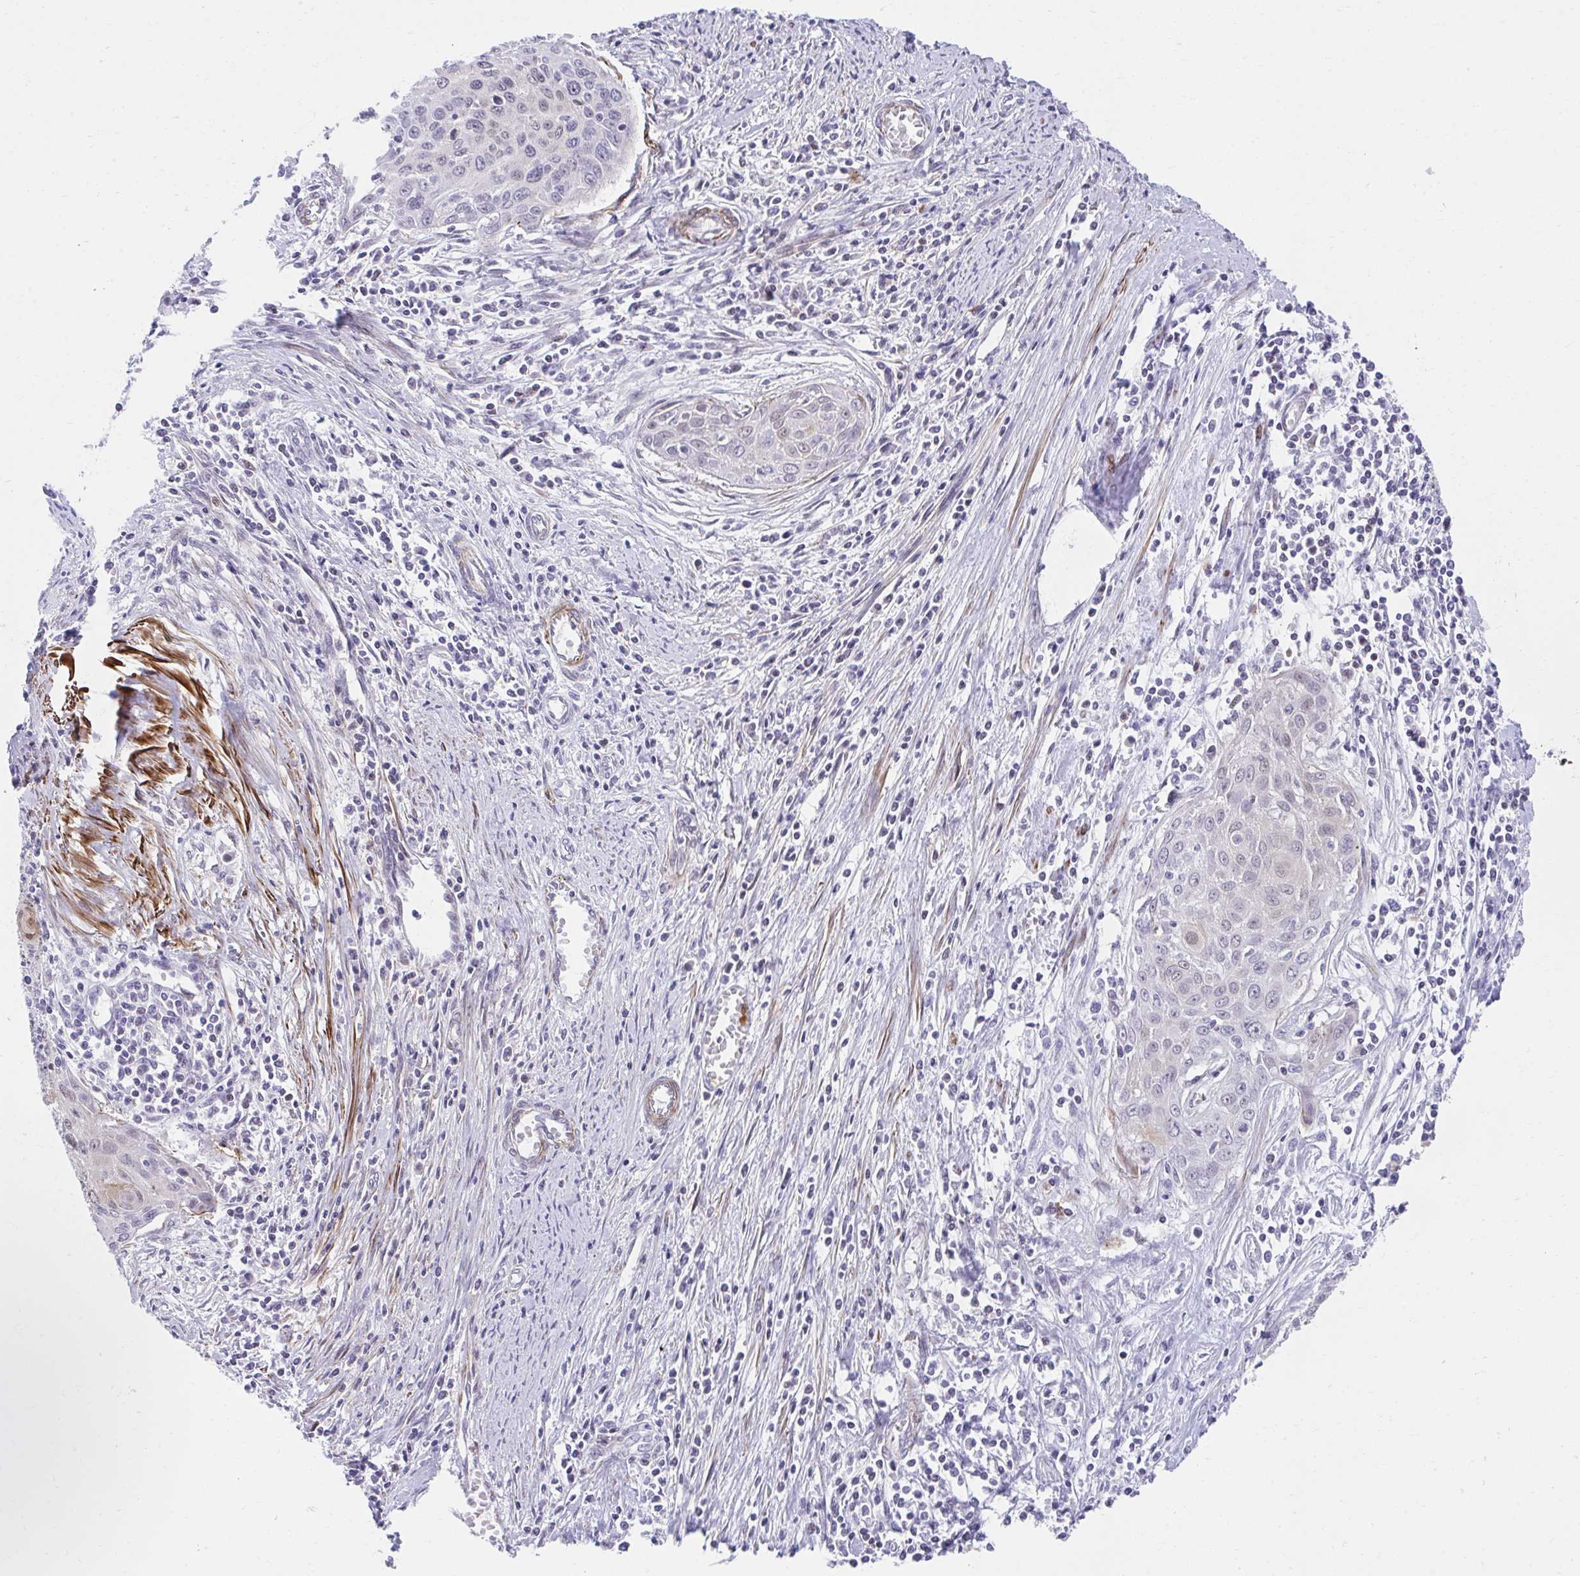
{"staining": {"intensity": "negative", "quantity": "none", "location": "none"}, "tissue": "cervical cancer", "cell_type": "Tumor cells", "image_type": "cancer", "snomed": [{"axis": "morphology", "description": "Squamous cell carcinoma, NOS"}, {"axis": "topography", "description": "Cervix"}], "caption": "This is an IHC photomicrograph of cervical cancer (squamous cell carcinoma). There is no positivity in tumor cells.", "gene": "CSTB", "patient": {"sex": "female", "age": 55}}